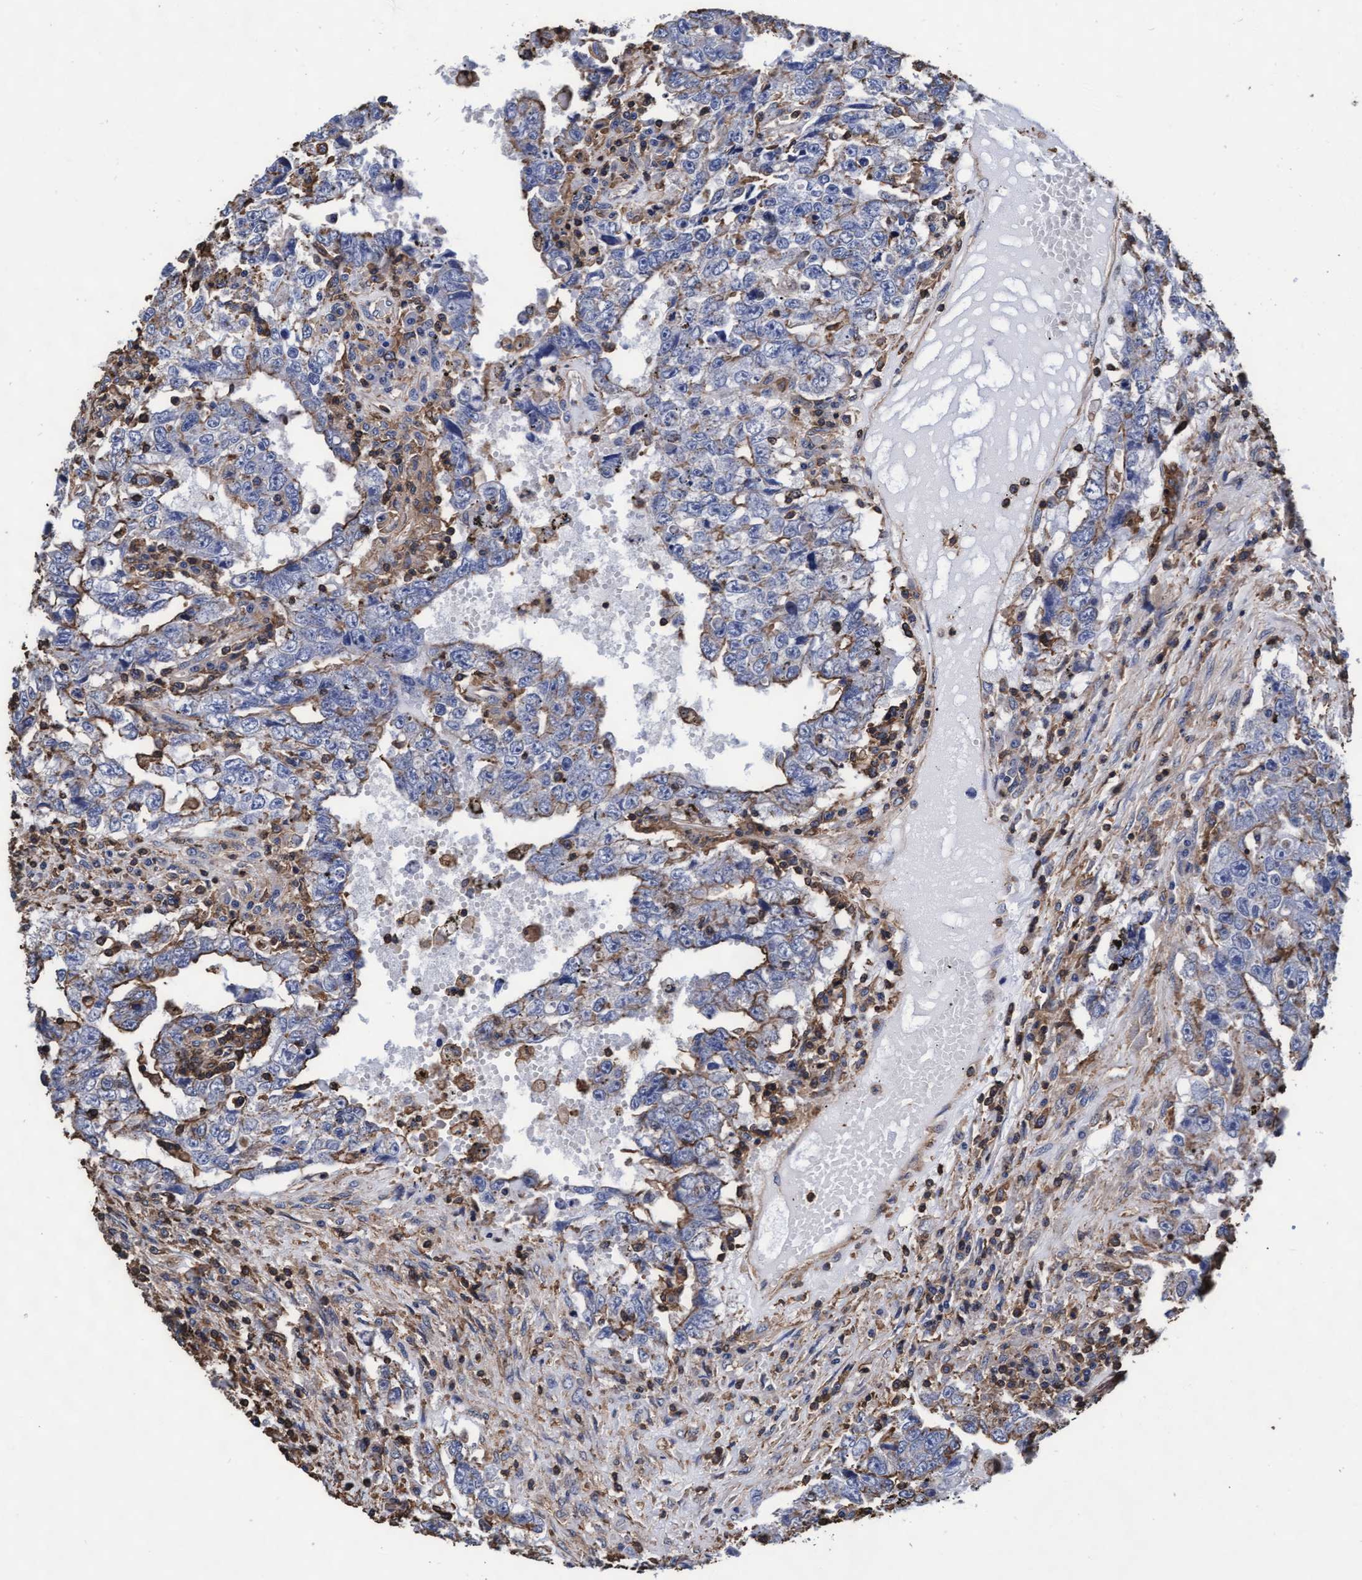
{"staining": {"intensity": "moderate", "quantity": "<25%", "location": "cytoplasmic/membranous"}, "tissue": "testis cancer", "cell_type": "Tumor cells", "image_type": "cancer", "snomed": [{"axis": "morphology", "description": "Carcinoma, Embryonal, NOS"}, {"axis": "topography", "description": "Testis"}], "caption": "This is an image of immunohistochemistry (IHC) staining of testis cancer, which shows moderate expression in the cytoplasmic/membranous of tumor cells.", "gene": "GRHPR", "patient": {"sex": "male", "age": 26}}